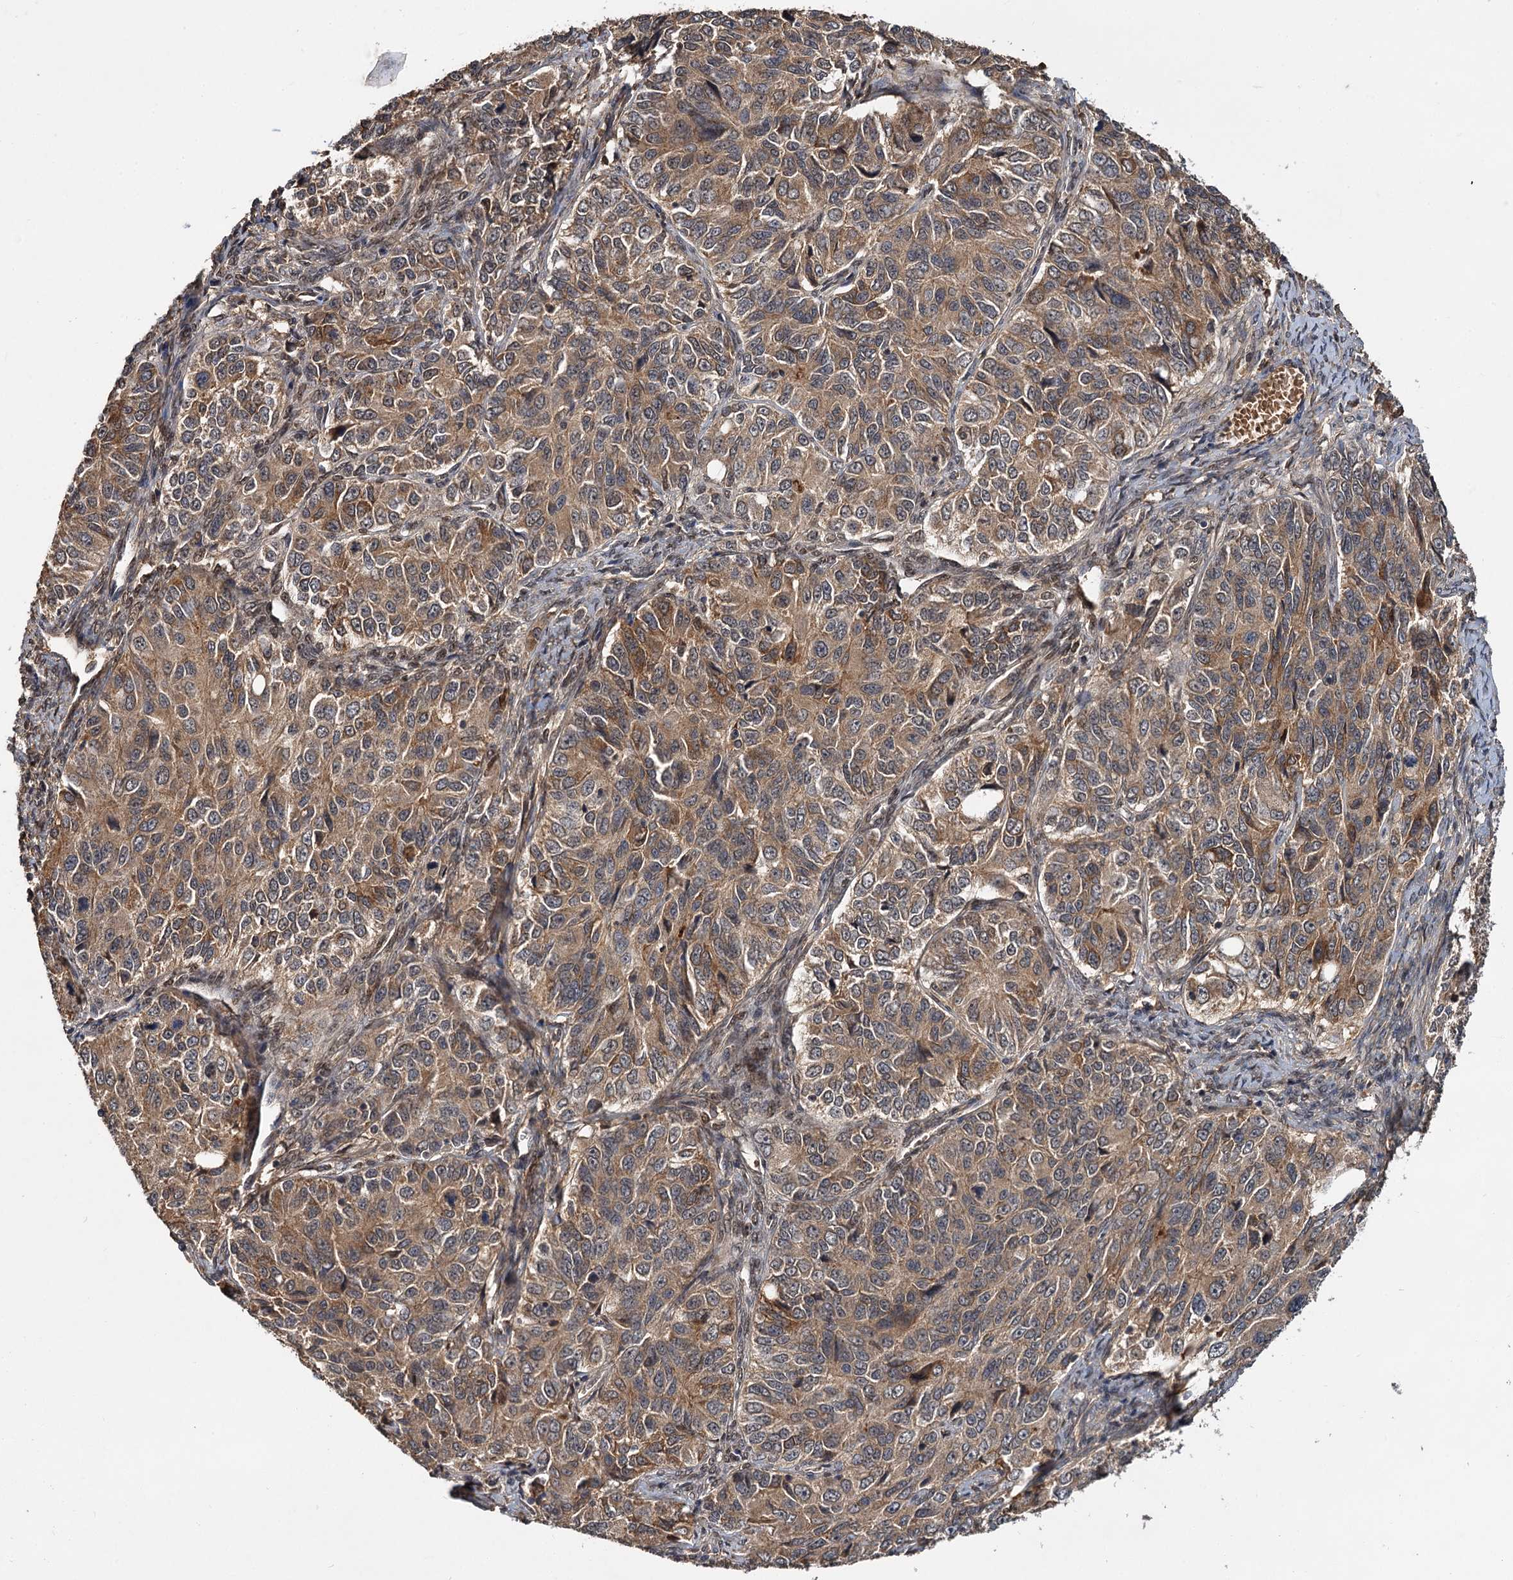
{"staining": {"intensity": "moderate", "quantity": "25%-75%", "location": "cytoplasmic/membranous"}, "tissue": "ovarian cancer", "cell_type": "Tumor cells", "image_type": "cancer", "snomed": [{"axis": "morphology", "description": "Carcinoma, endometroid"}, {"axis": "topography", "description": "Ovary"}], "caption": "Immunohistochemistry histopathology image of ovarian endometroid carcinoma stained for a protein (brown), which exhibits medium levels of moderate cytoplasmic/membranous positivity in approximately 25%-75% of tumor cells.", "gene": "MBD6", "patient": {"sex": "female", "age": 51}}